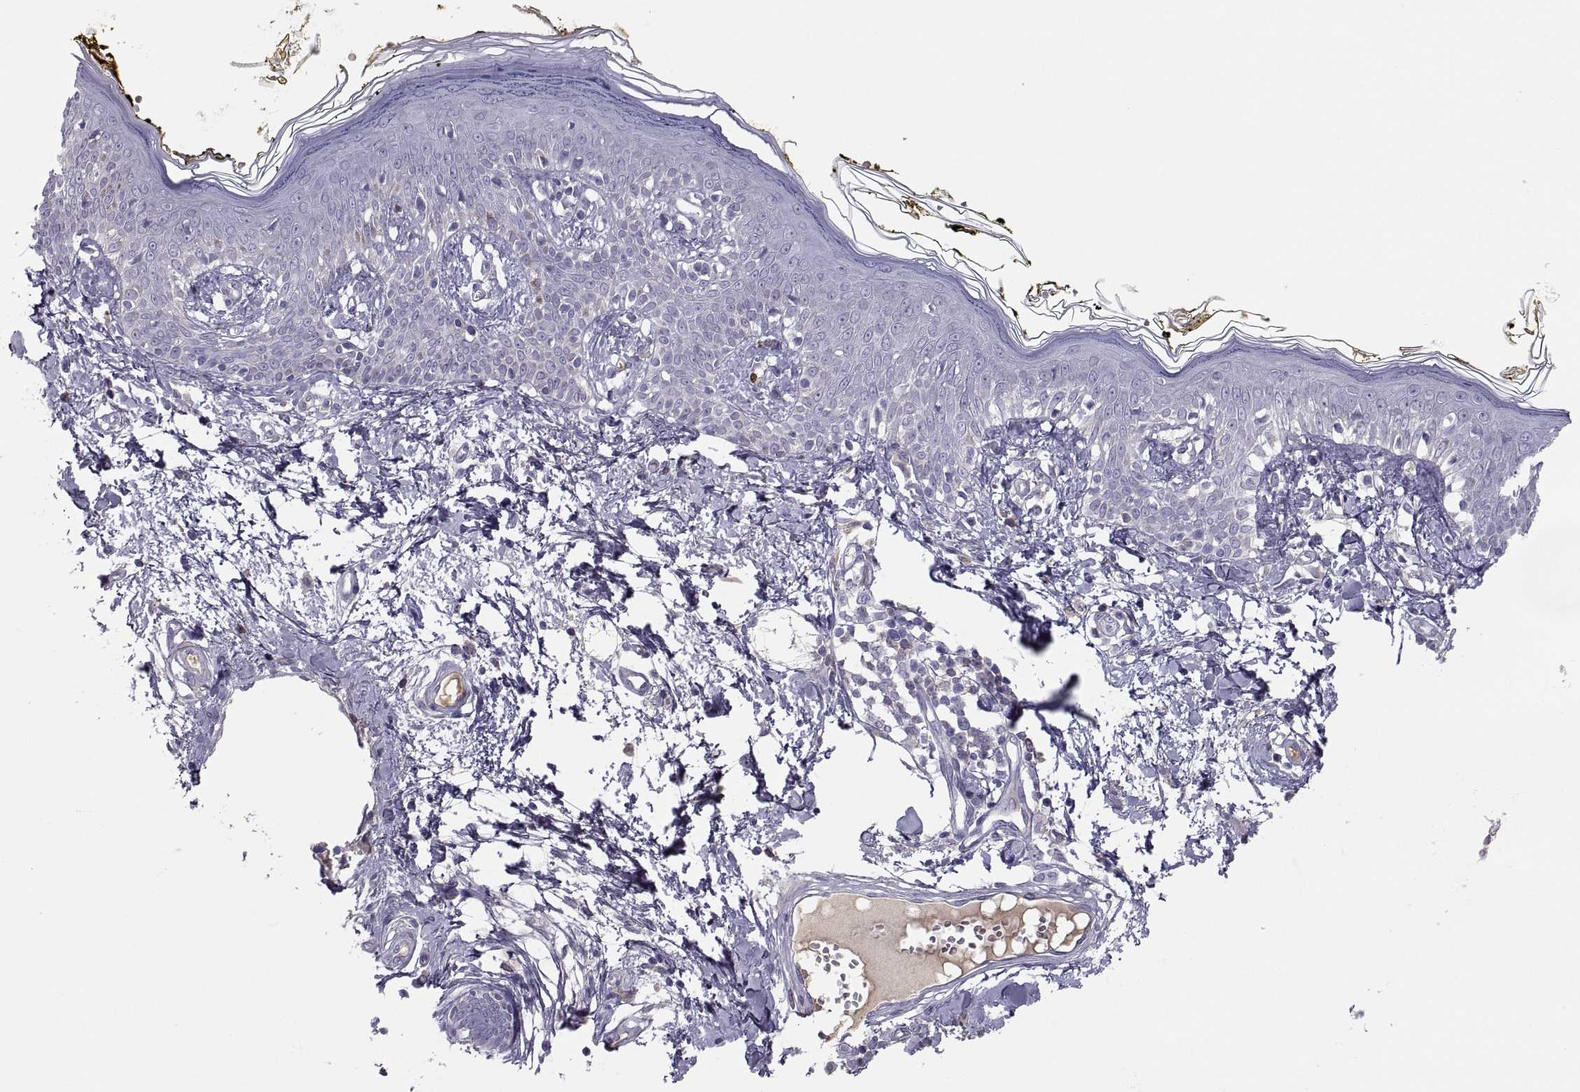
{"staining": {"intensity": "negative", "quantity": "none", "location": "none"}, "tissue": "skin", "cell_type": "Fibroblasts", "image_type": "normal", "snomed": [{"axis": "morphology", "description": "Normal tissue, NOS"}, {"axis": "topography", "description": "Skin"}], "caption": "Human skin stained for a protein using immunohistochemistry (IHC) demonstrates no staining in fibroblasts.", "gene": "MAGEB2", "patient": {"sex": "male", "age": 76}}